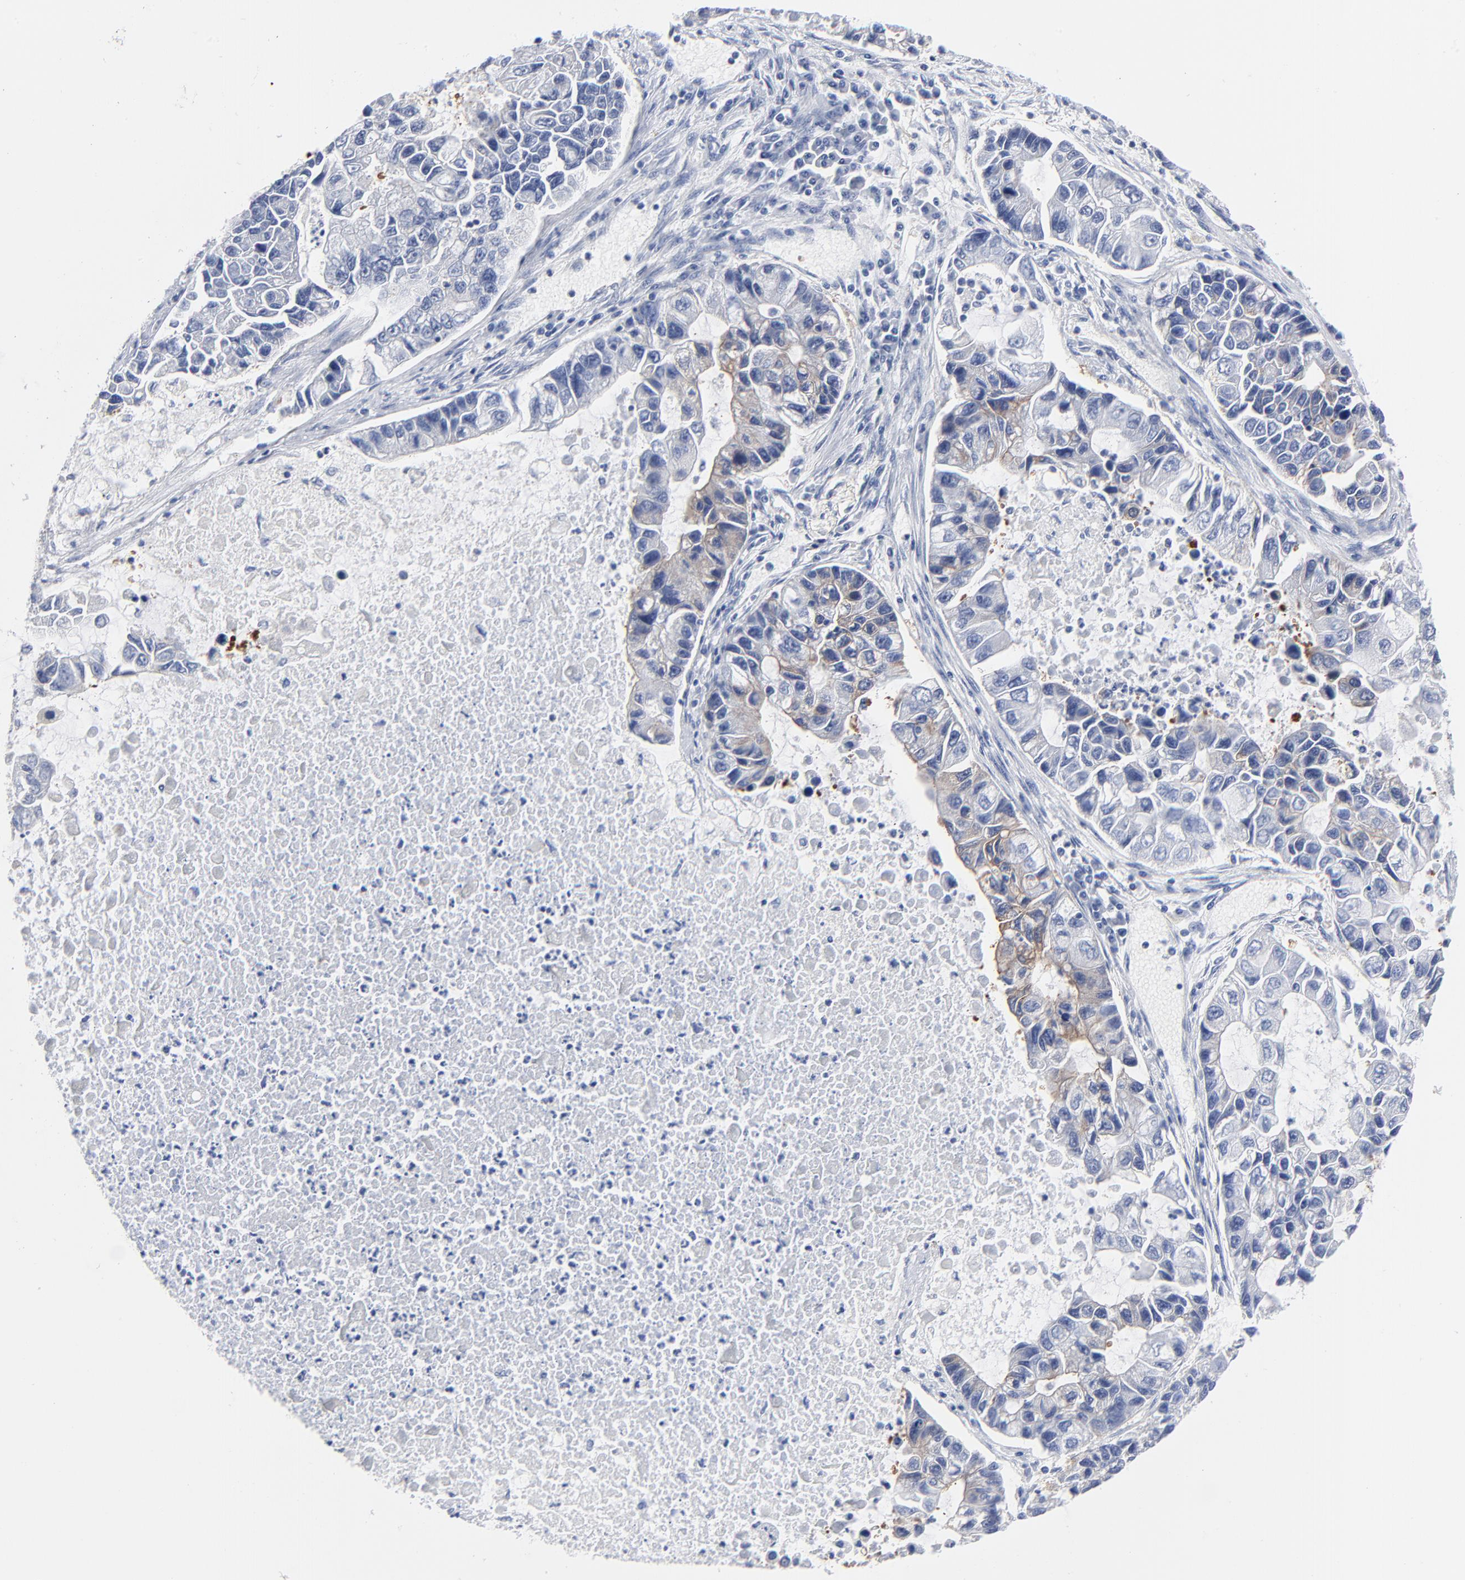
{"staining": {"intensity": "weak", "quantity": "<25%", "location": "cytoplasmic/membranous"}, "tissue": "lung cancer", "cell_type": "Tumor cells", "image_type": "cancer", "snomed": [{"axis": "morphology", "description": "Adenocarcinoma, NOS"}, {"axis": "topography", "description": "Lung"}], "caption": "Tumor cells are negative for brown protein staining in lung cancer (adenocarcinoma). Nuclei are stained in blue.", "gene": "CD2AP", "patient": {"sex": "female", "age": 51}}